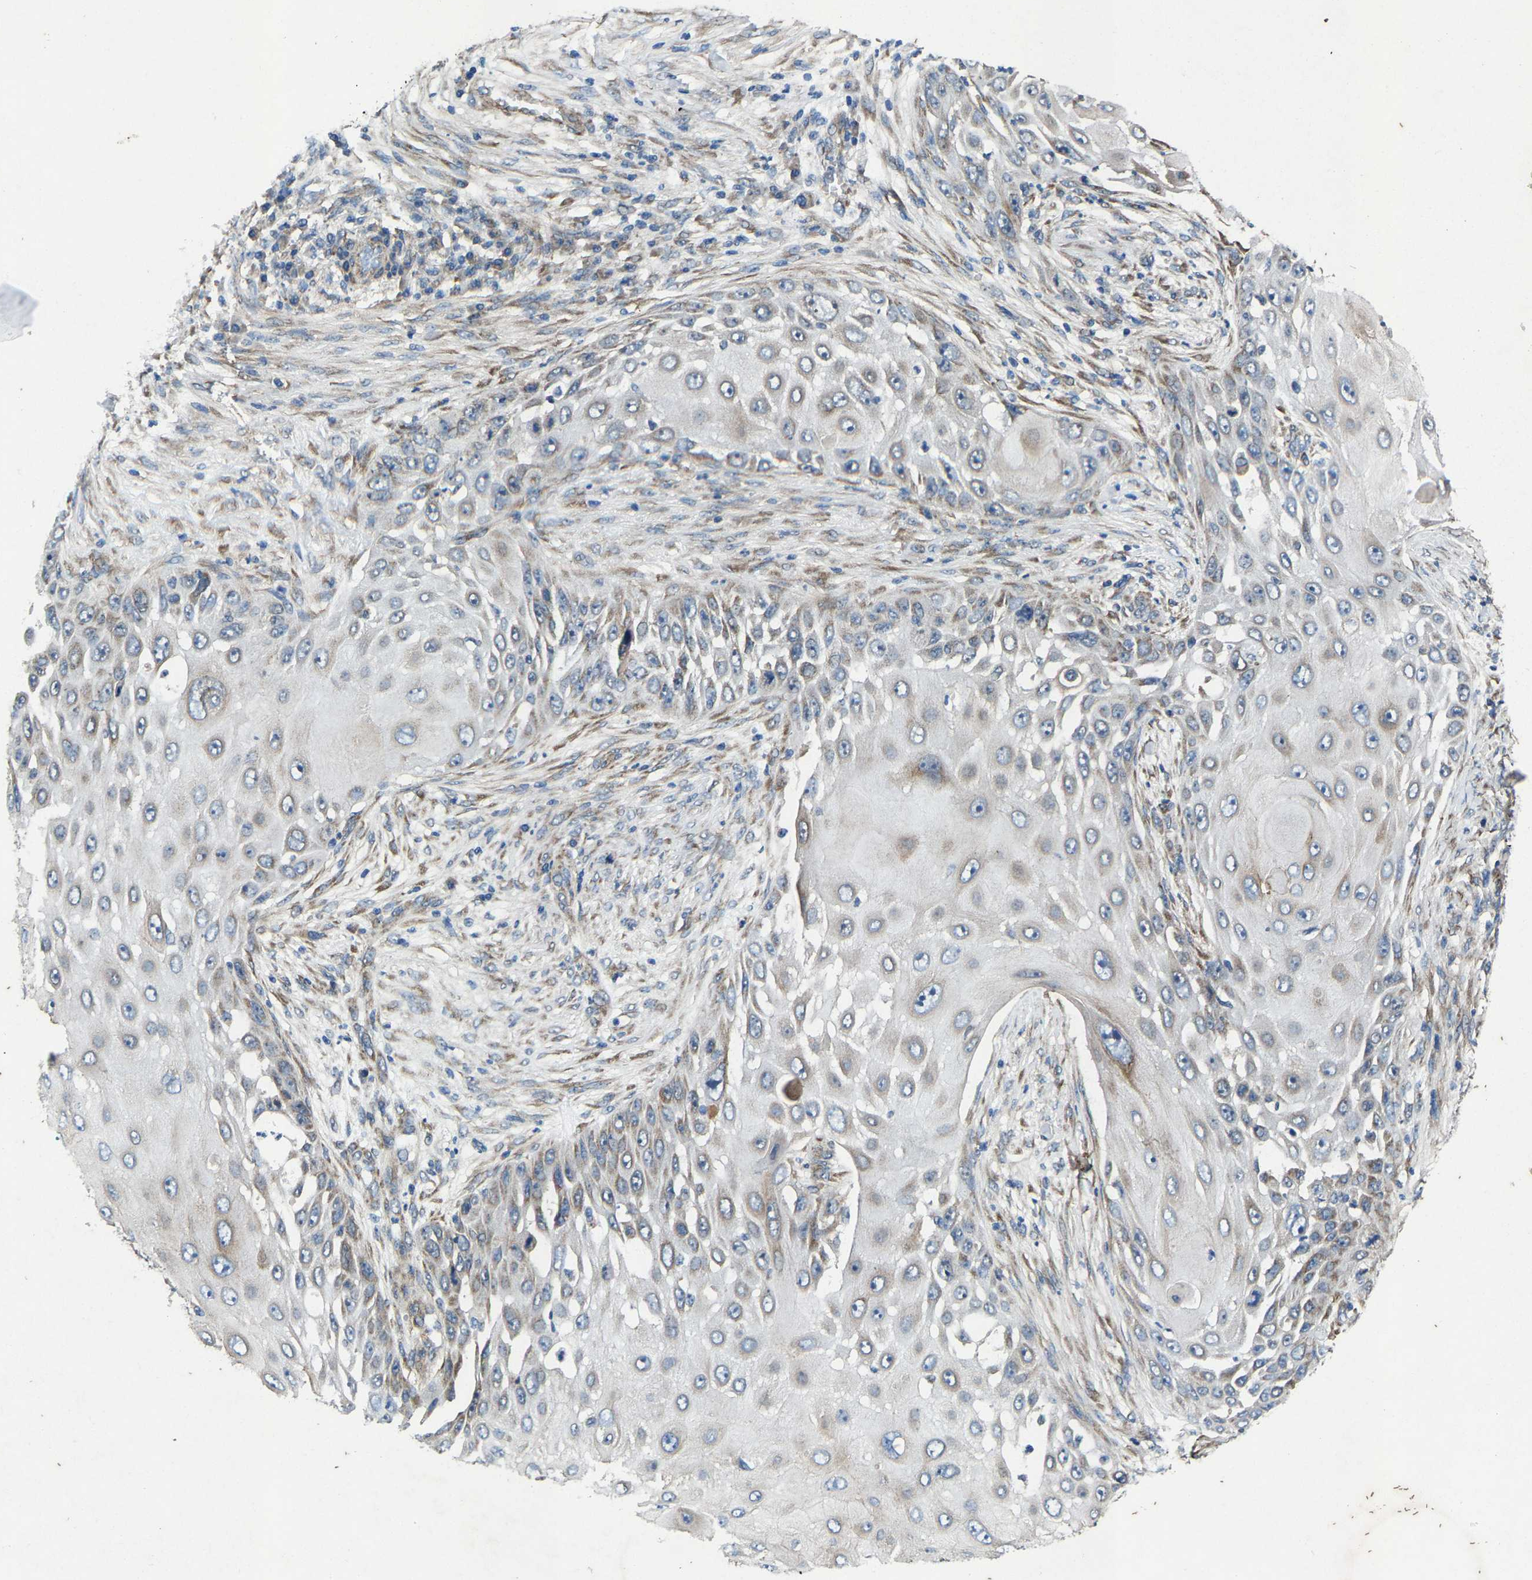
{"staining": {"intensity": "weak", "quantity": "25%-75%", "location": "cytoplasmic/membranous"}, "tissue": "skin cancer", "cell_type": "Tumor cells", "image_type": "cancer", "snomed": [{"axis": "morphology", "description": "Squamous cell carcinoma, NOS"}, {"axis": "topography", "description": "Skin"}], "caption": "This histopathology image displays skin squamous cell carcinoma stained with immunohistochemistry (IHC) to label a protein in brown. The cytoplasmic/membranous of tumor cells show weak positivity for the protein. Nuclei are counter-stained blue.", "gene": "PDP1", "patient": {"sex": "female", "age": 44}}